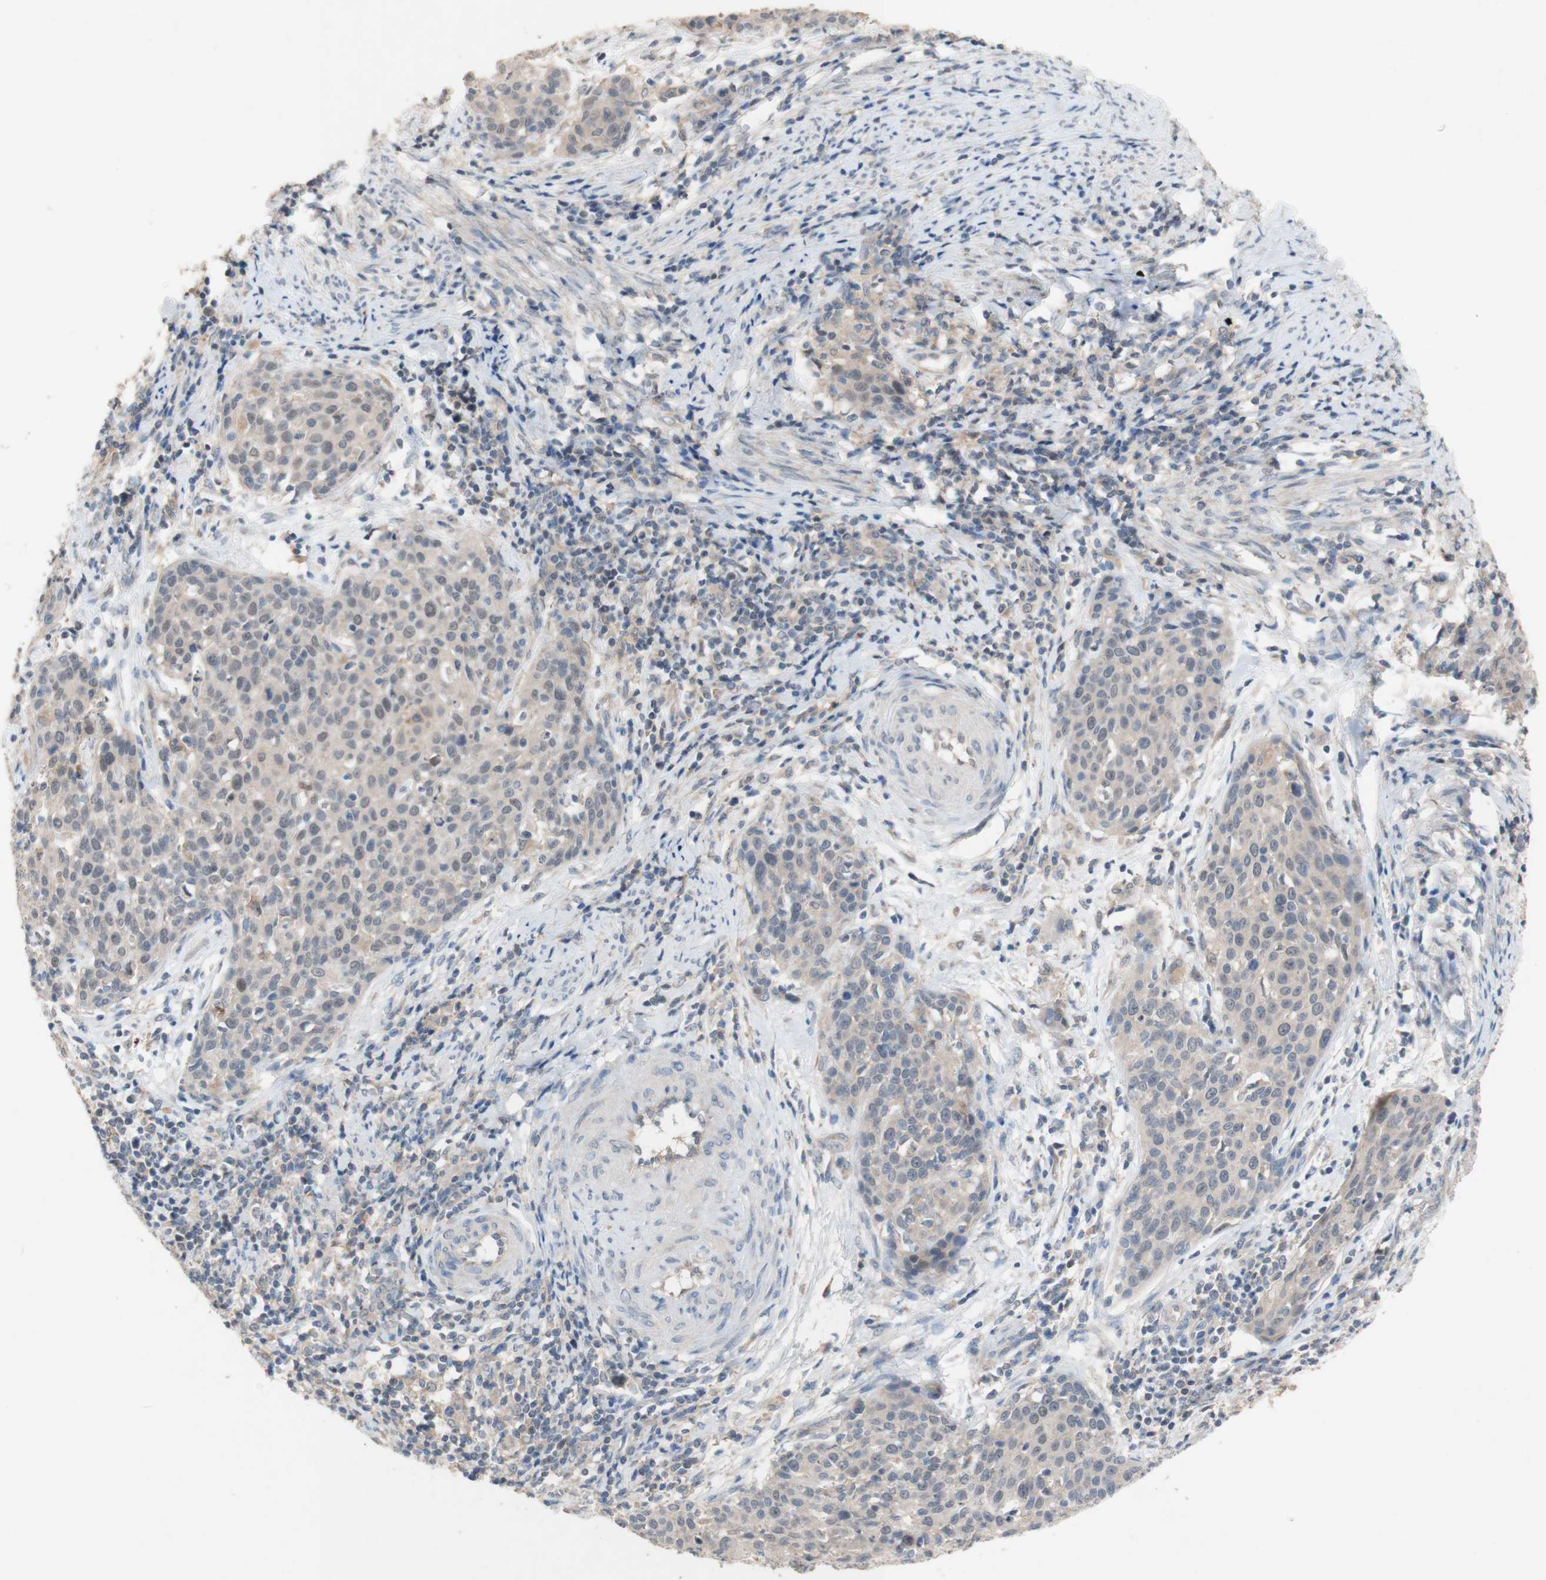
{"staining": {"intensity": "weak", "quantity": ">75%", "location": "cytoplasmic/membranous"}, "tissue": "cervical cancer", "cell_type": "Tumor cells", "image_type": "cancer", "snomed": [{"axis": "morphology", "description": "Squamous cell carcinoma, NOS"}, {"axis": "topography", "description": "Cervix"}], "caption": "Immunohistochemistry (DAB (3,3'-diaminobenzidine)) staining of human squamous cell carcinoma (cervical) reveals weak cytoplasmic/membranous protein staining in about >75% of tumor cells. (IHC, brightfield microscopy, high magnification).", "gene": "PEX2", "patient": {"sex": "female", "age": 38}}